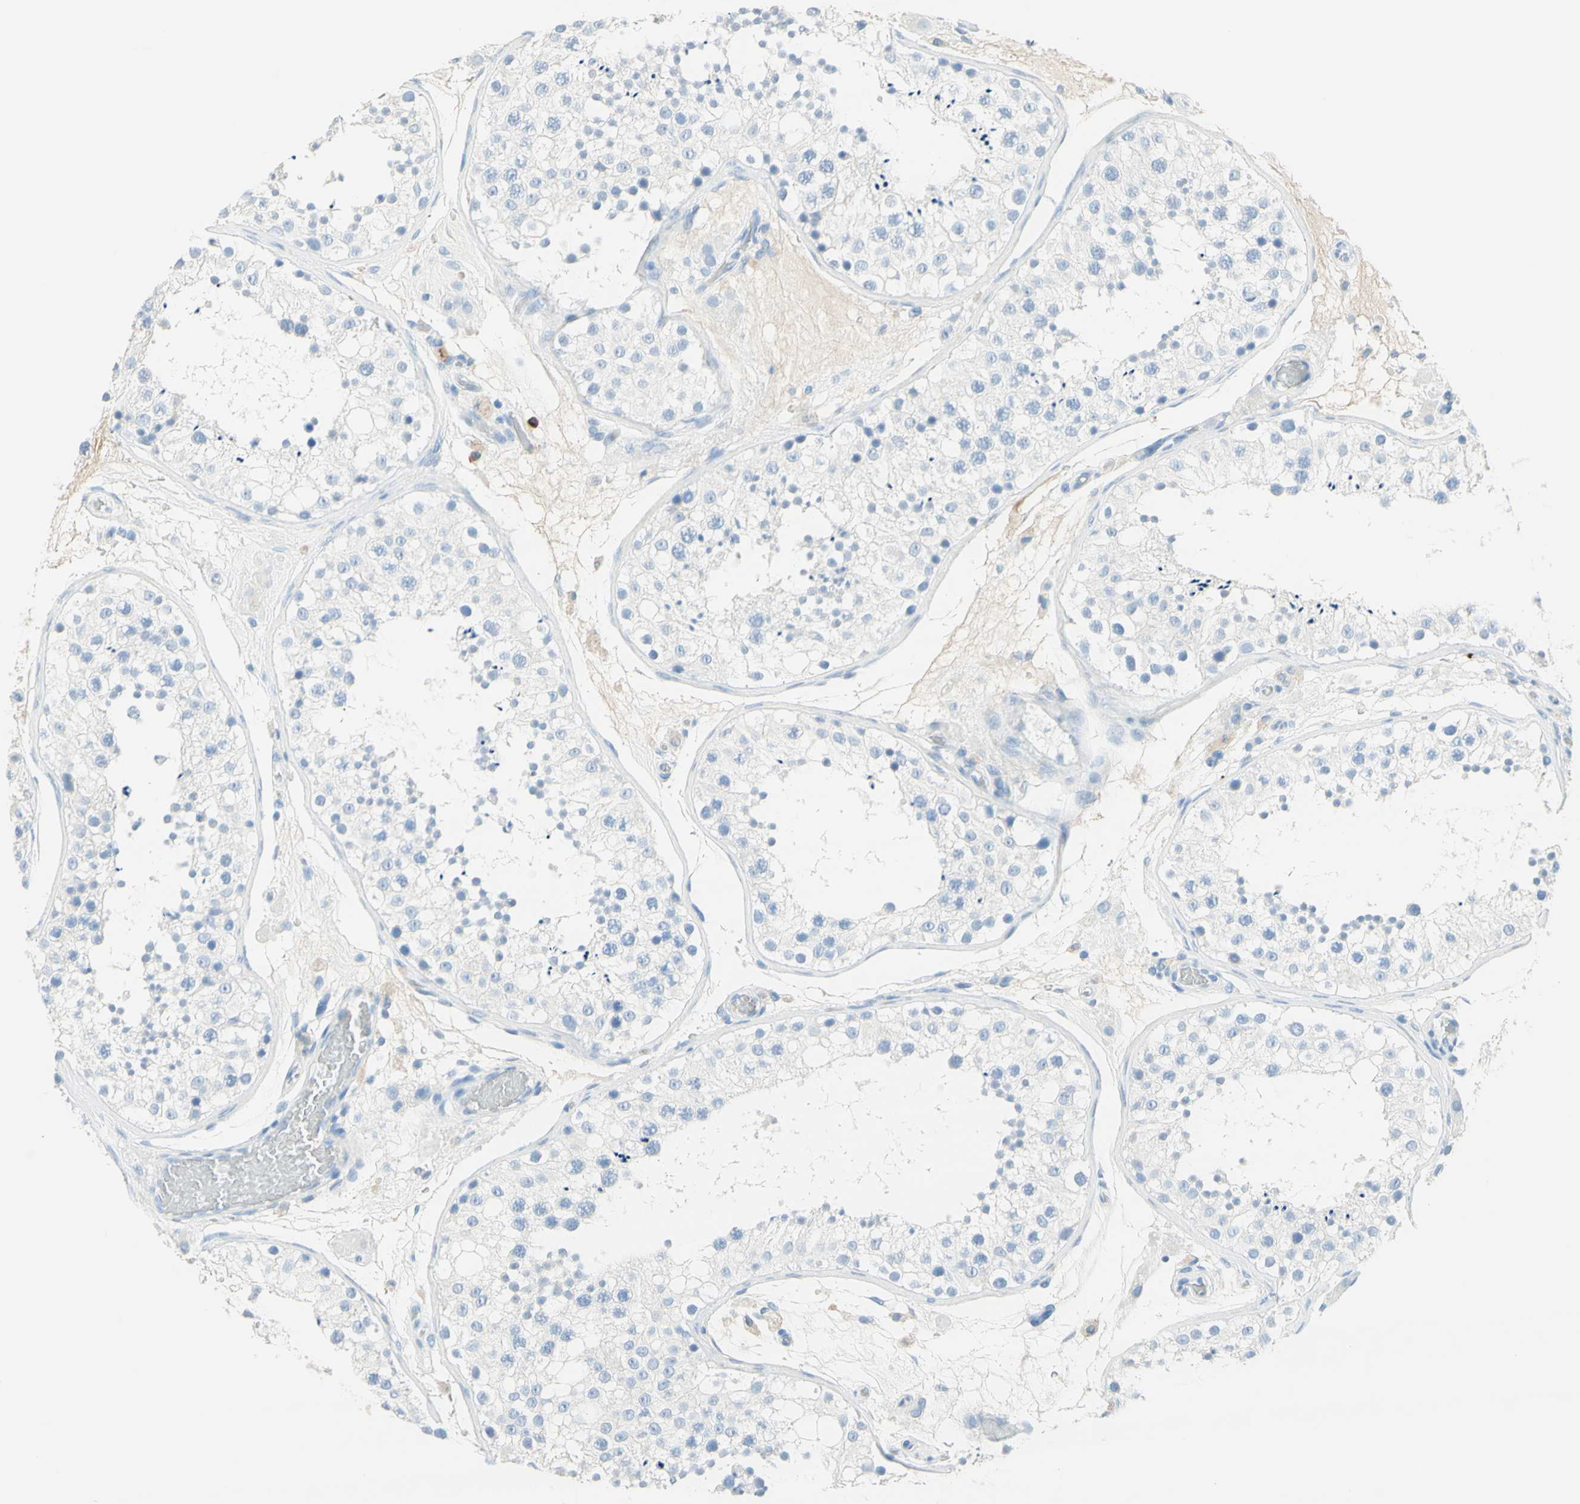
{"staining": {"intensity": "negative", "quantity": "none", "location": "none"}, "tissue": "testis", "cell_type": "Cells in seminiferous ducts", "image_type": "normal", "snomed": [{"axis": "morphology", "description": "Normal tissue, NOS"}, {"axis": "topography", "description": "Testis"}, {"axis": "topography", "description": "Epididymis"}], "caption": "Testis stained for a protein using IHC reveals no expression cells in seminiferous ducts.", "gene": "IL6ST", "patient": {"sex": "male", "age": 26}}